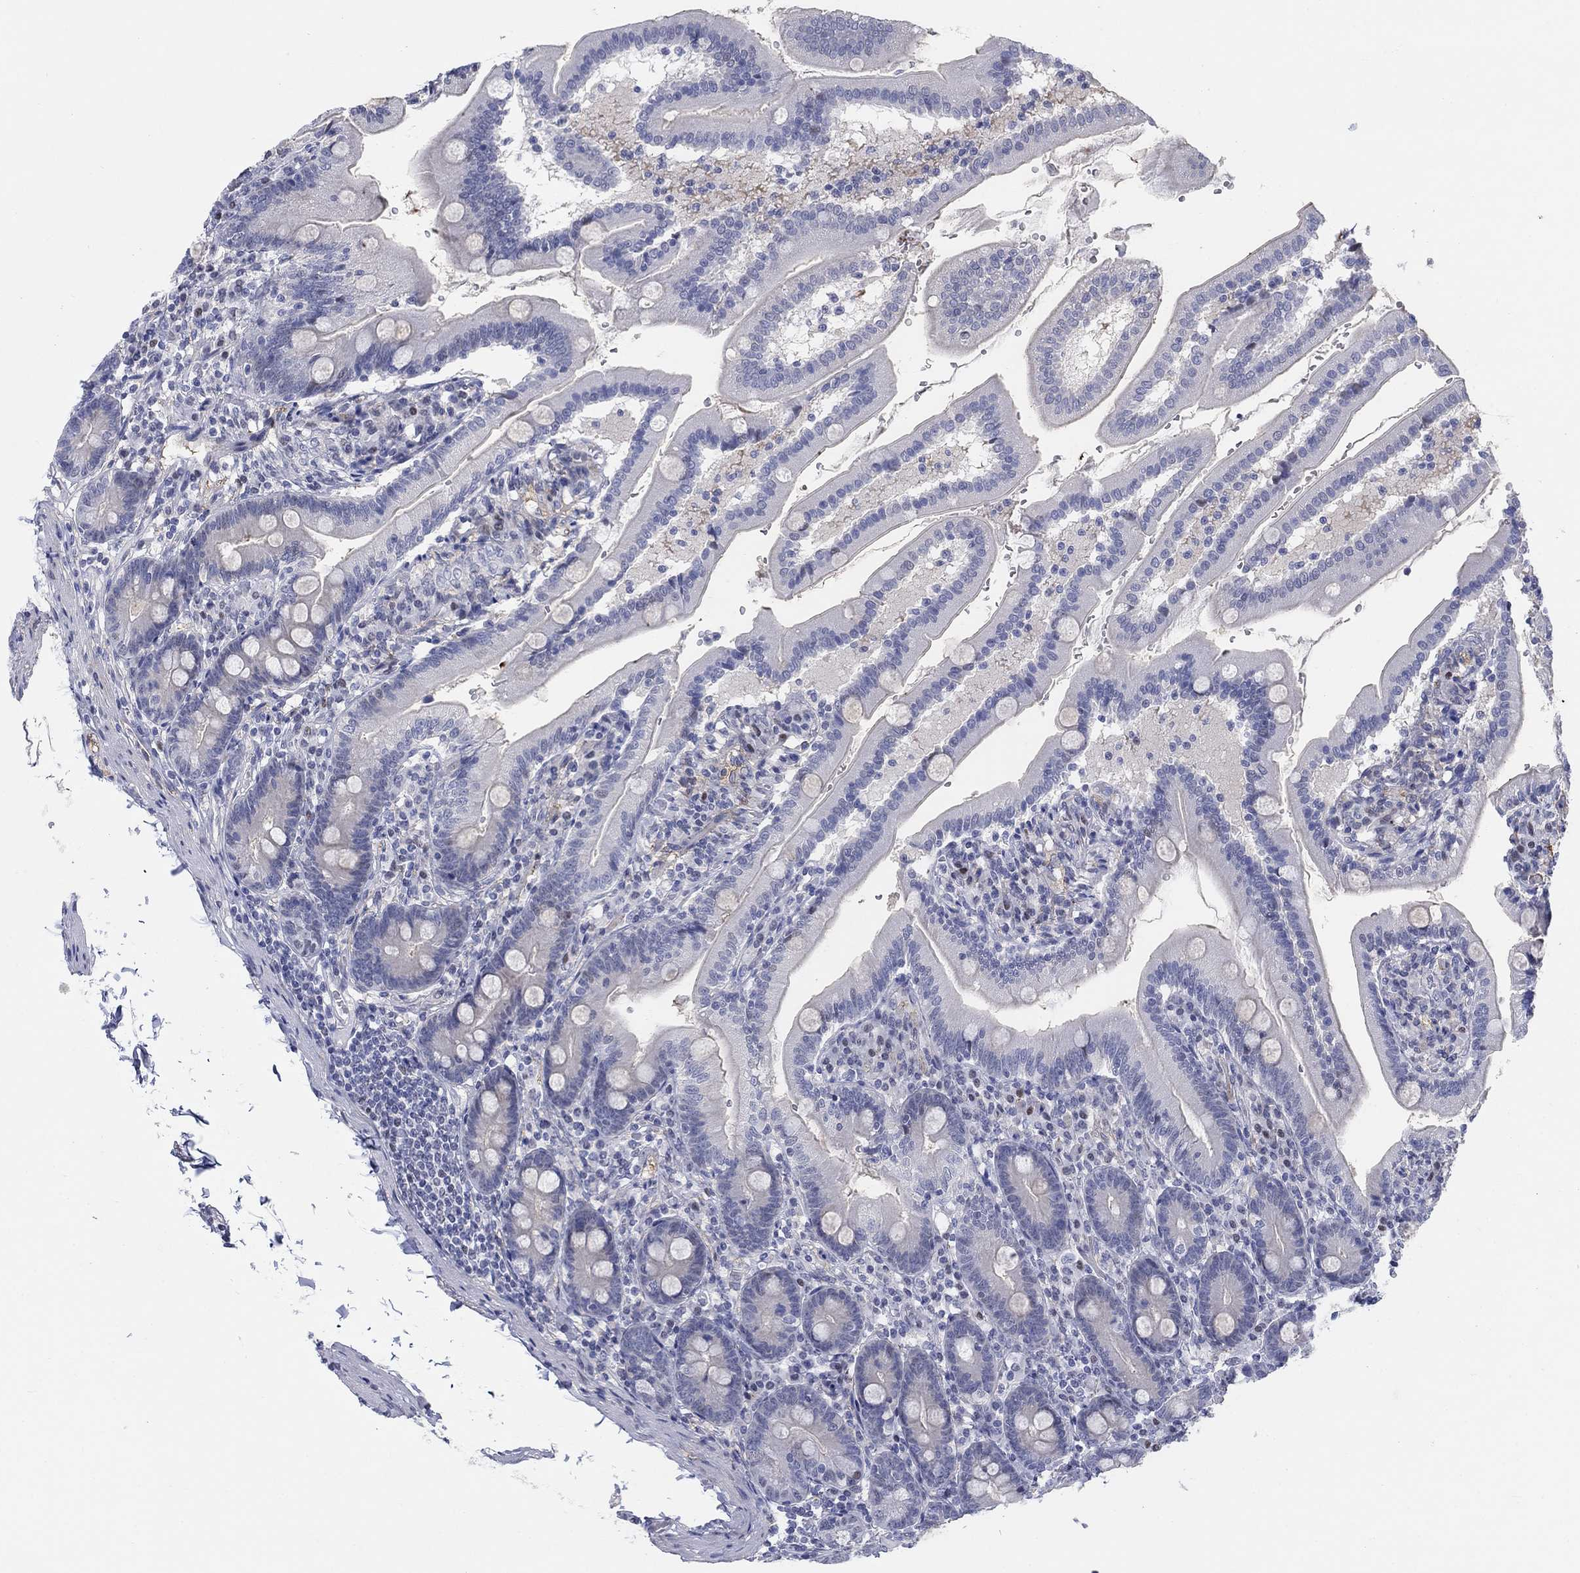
{"staining": {"intensity": "weak", "quantity": "<25%", "location": "cytoplasmic/membranous"}, "tissue": "duodenum", "cell_type": "Glandular cells", "image_type": "normal", "snomed": [{"axis": "morphology", "description": "Normal tissue, NOS"}, {"axis": "topography", "description": "Duodenum"}], "caption": "Immunohistochemical staining of unremarkable duodenum shows no significant expression in glandular cells.", "gene": "MYO3A", "patient": {"sex": "female", "age": 67}}